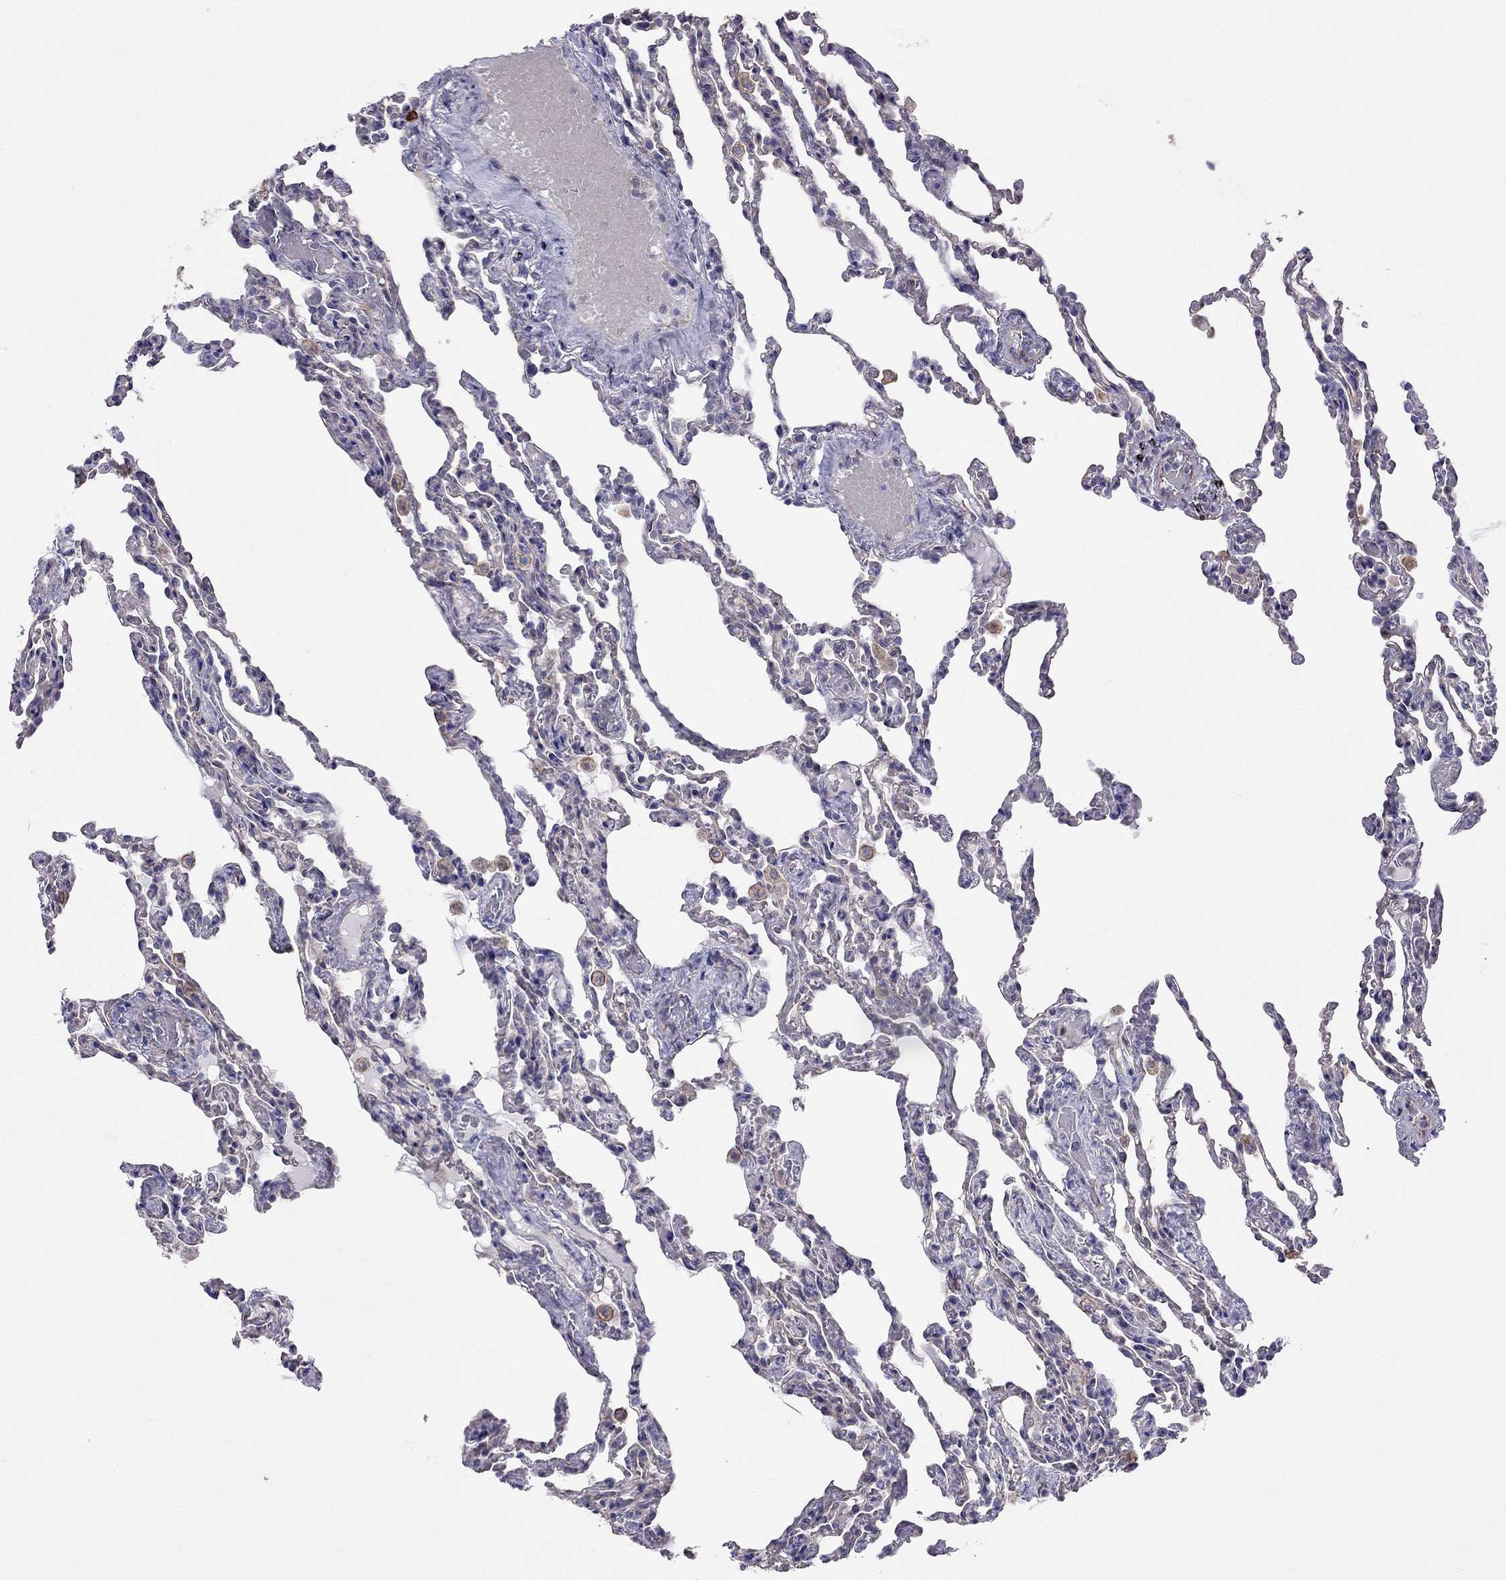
{"staining": {"intensity": "negative", "quantity": "none", "location": "none"}, "tissue": "lung", "cell_type": "Alveolar cells", "image_type": "normal", "snomed": [{"axis": "morphology", "description": "Normal tissue, NOS"}, {"axis": "topography", "description": "Lung"}], "caption": "Immunohistochemical staining of normal human lung reveals no significant positivity in alveolar cells.", "gene": "ENOX1", "patient": {"sex": "female", "age": 43}}